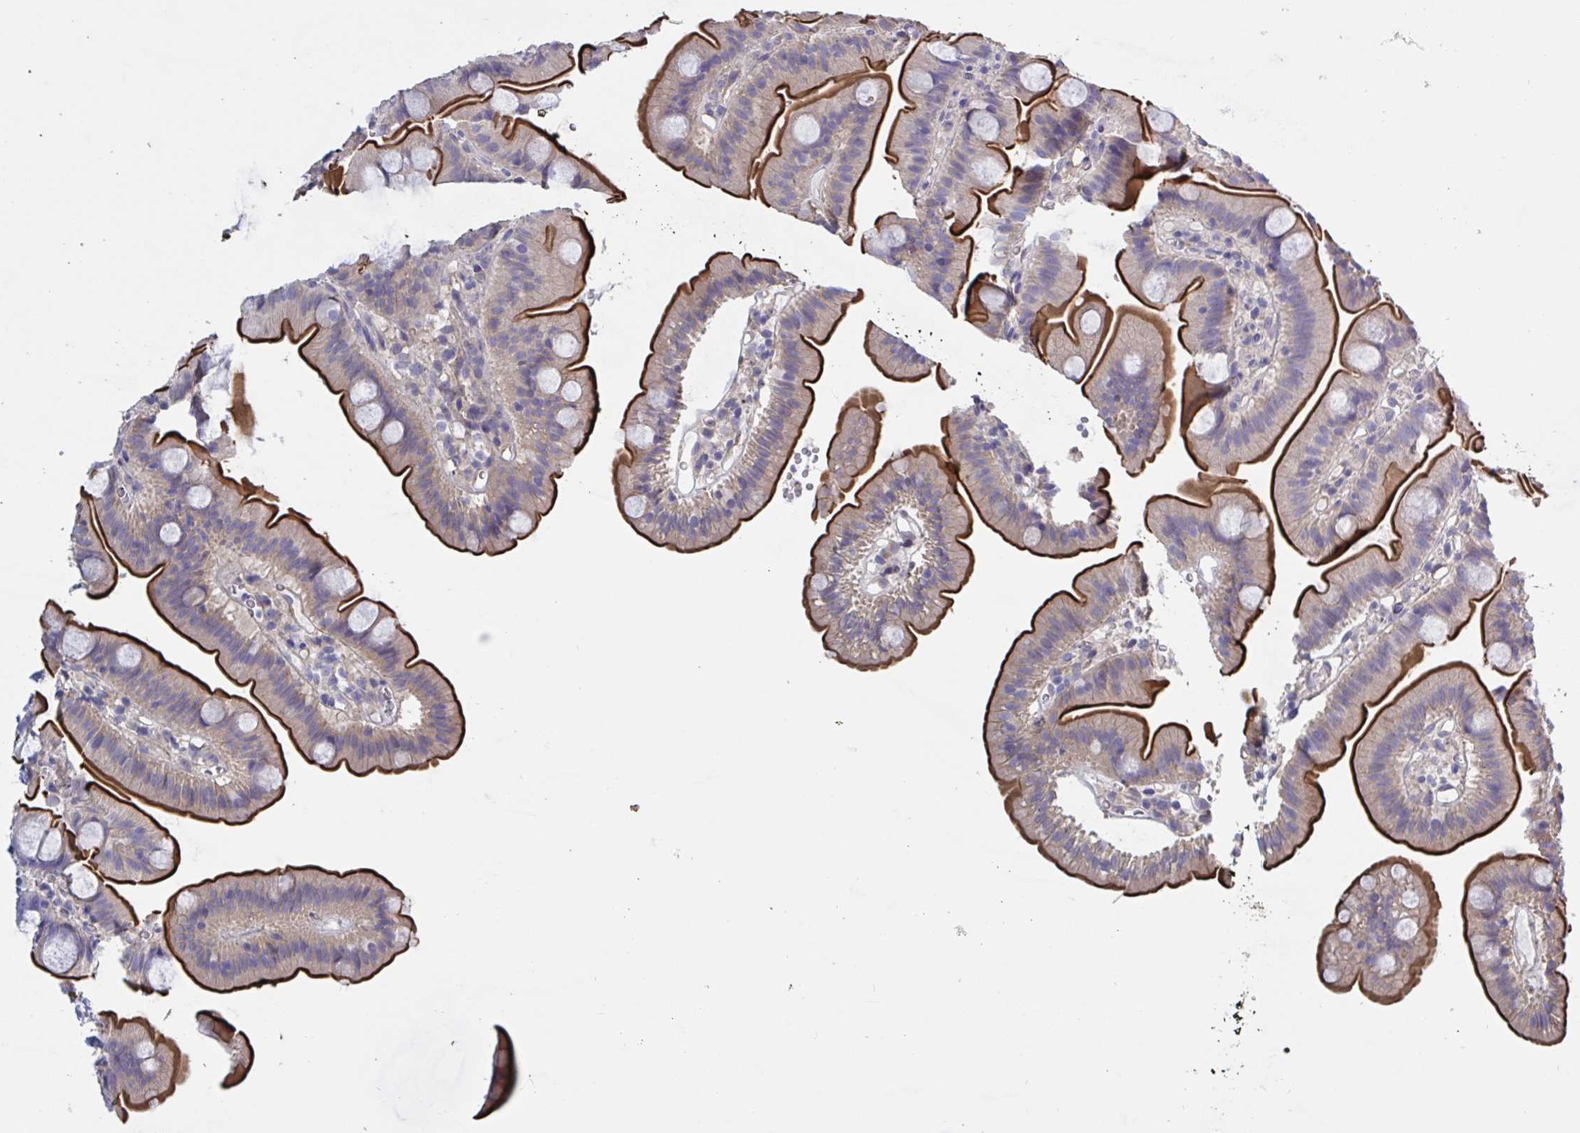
{"staining": {"intensity": "strong", "quantity": ">75%", "location": "cytoplasmic/membranous"}, "tissue": "small intestine", "cell_type": "Glandular cells", "image_type": "normal", "snomed": [{"axis": "morphology", "description": "Normal tissue, NOS"}, {"axis": "topography", "description": "Small intestine"}], "caption": "High-magnification brightfield microscopy of unremarkable small intestine stained with DAB (brown) and counterstained with hematoxylin (blue). glandular cells exhibit strong cytoplasmic/membranous expression is appreciated in approximately>75% of cells.", "gene": "ST14", "patient": {"sex": "female", "age": 68}}